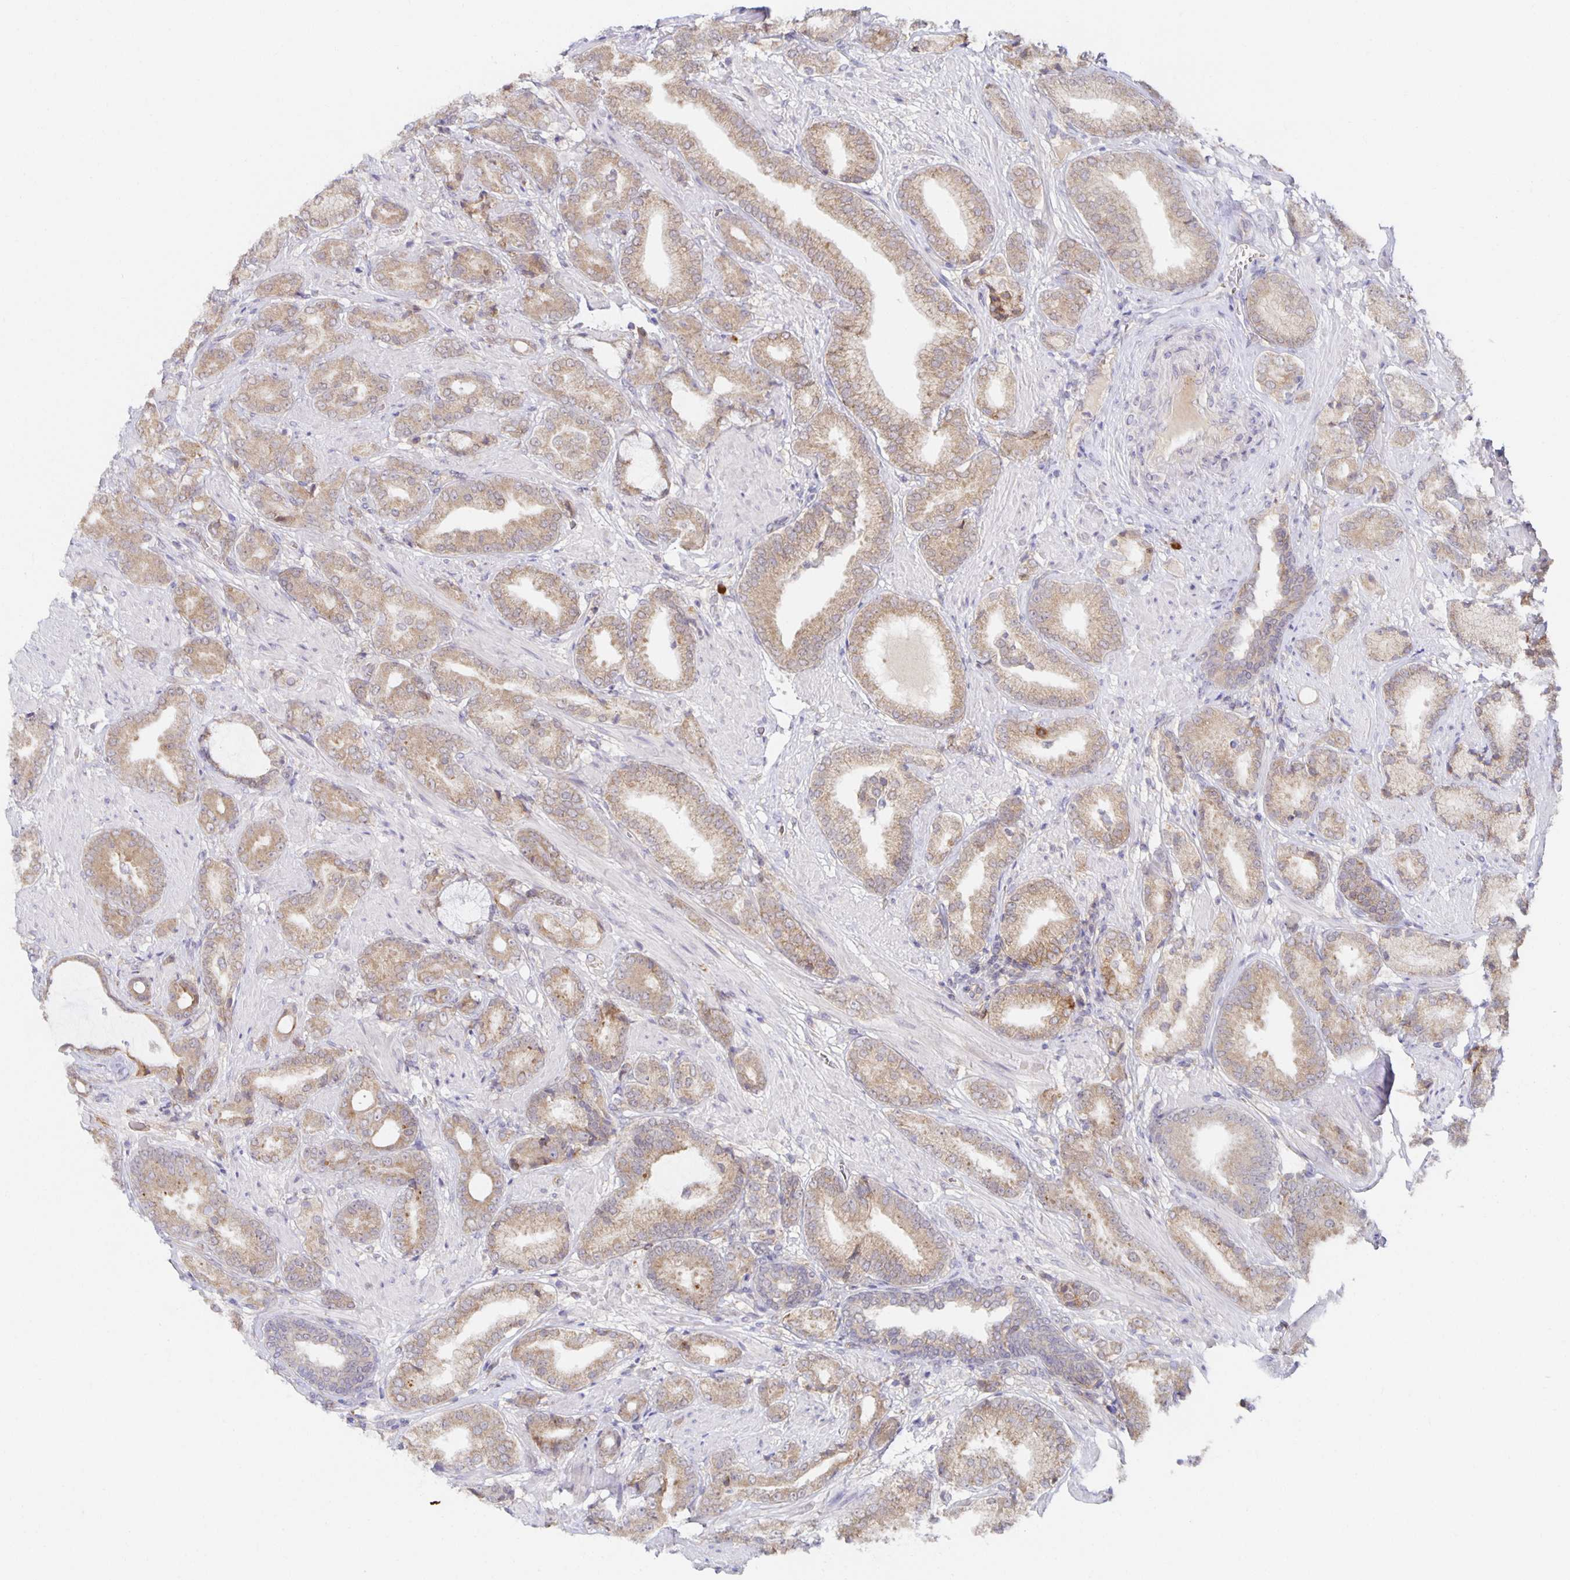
{"staining": {"intensity": "weak", "quantity": ">75%", "location": "cytoplasmic/membranous"}, "tissue": "prostate cancer", "cell_type": "Tumor cells", "image_type": "cancer", "snomed": [{"axis": "morphology", "description": "Adenocarcinoma, High grade"}, {"axis": "topography", "description": "Prostate"}], "caption": "Immunohistochemistry photomicrograph of neoplastic tissue: prostate cancer stained using immunohistochemistry exhibits low levels of weak protein expression localized specifically in the cytoplasmic/membranous of tumor cells, appearing as a cytoplasmic/membranous brown color.", "gene": "BAD", "patient": {"sex": "male", "age": 56}}